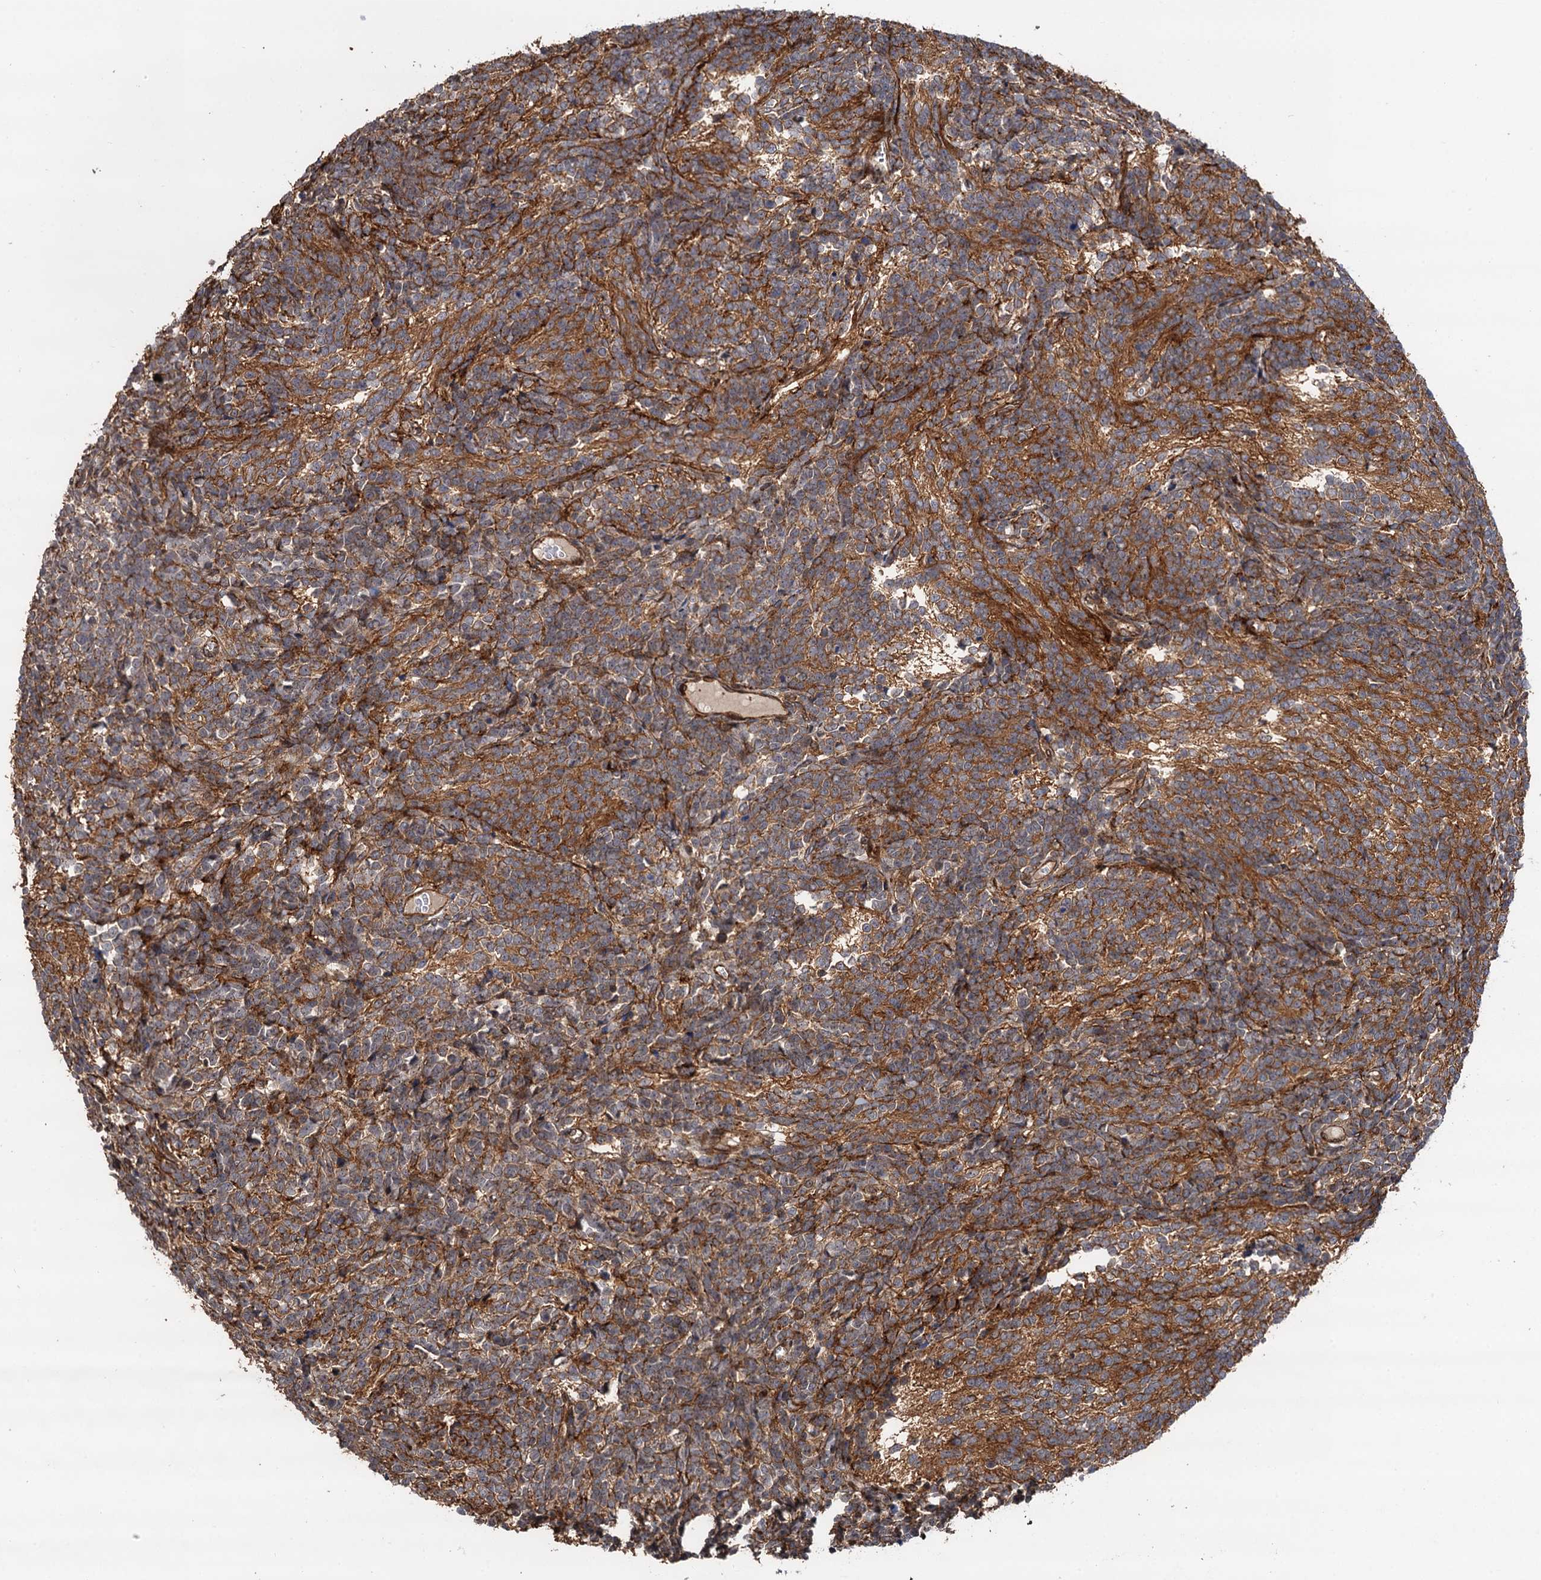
{"staining": {"intensity": "moderate", "quantity": ">75%", "location": "cytoplasmic/membranous"}, "tissue": "glioma", "cell_type": "Tumor cells", "image_type": "cancer", "snomed": [{"axis": "morphology", "description": "Glioma, malignant, Low grade"}, {"axis": "topography", "description": "Brain"}], "caption": "This micrograph displays glioma stained with immunohistochemistry (IHC) to label a protein in brown. The cytoplasmic/membranous of tumor cells show moderate positivity for the protein. Nuclei are counter-stained blue.", "gene": "BORA", "patient": {"sex": "female", "age": 1}}